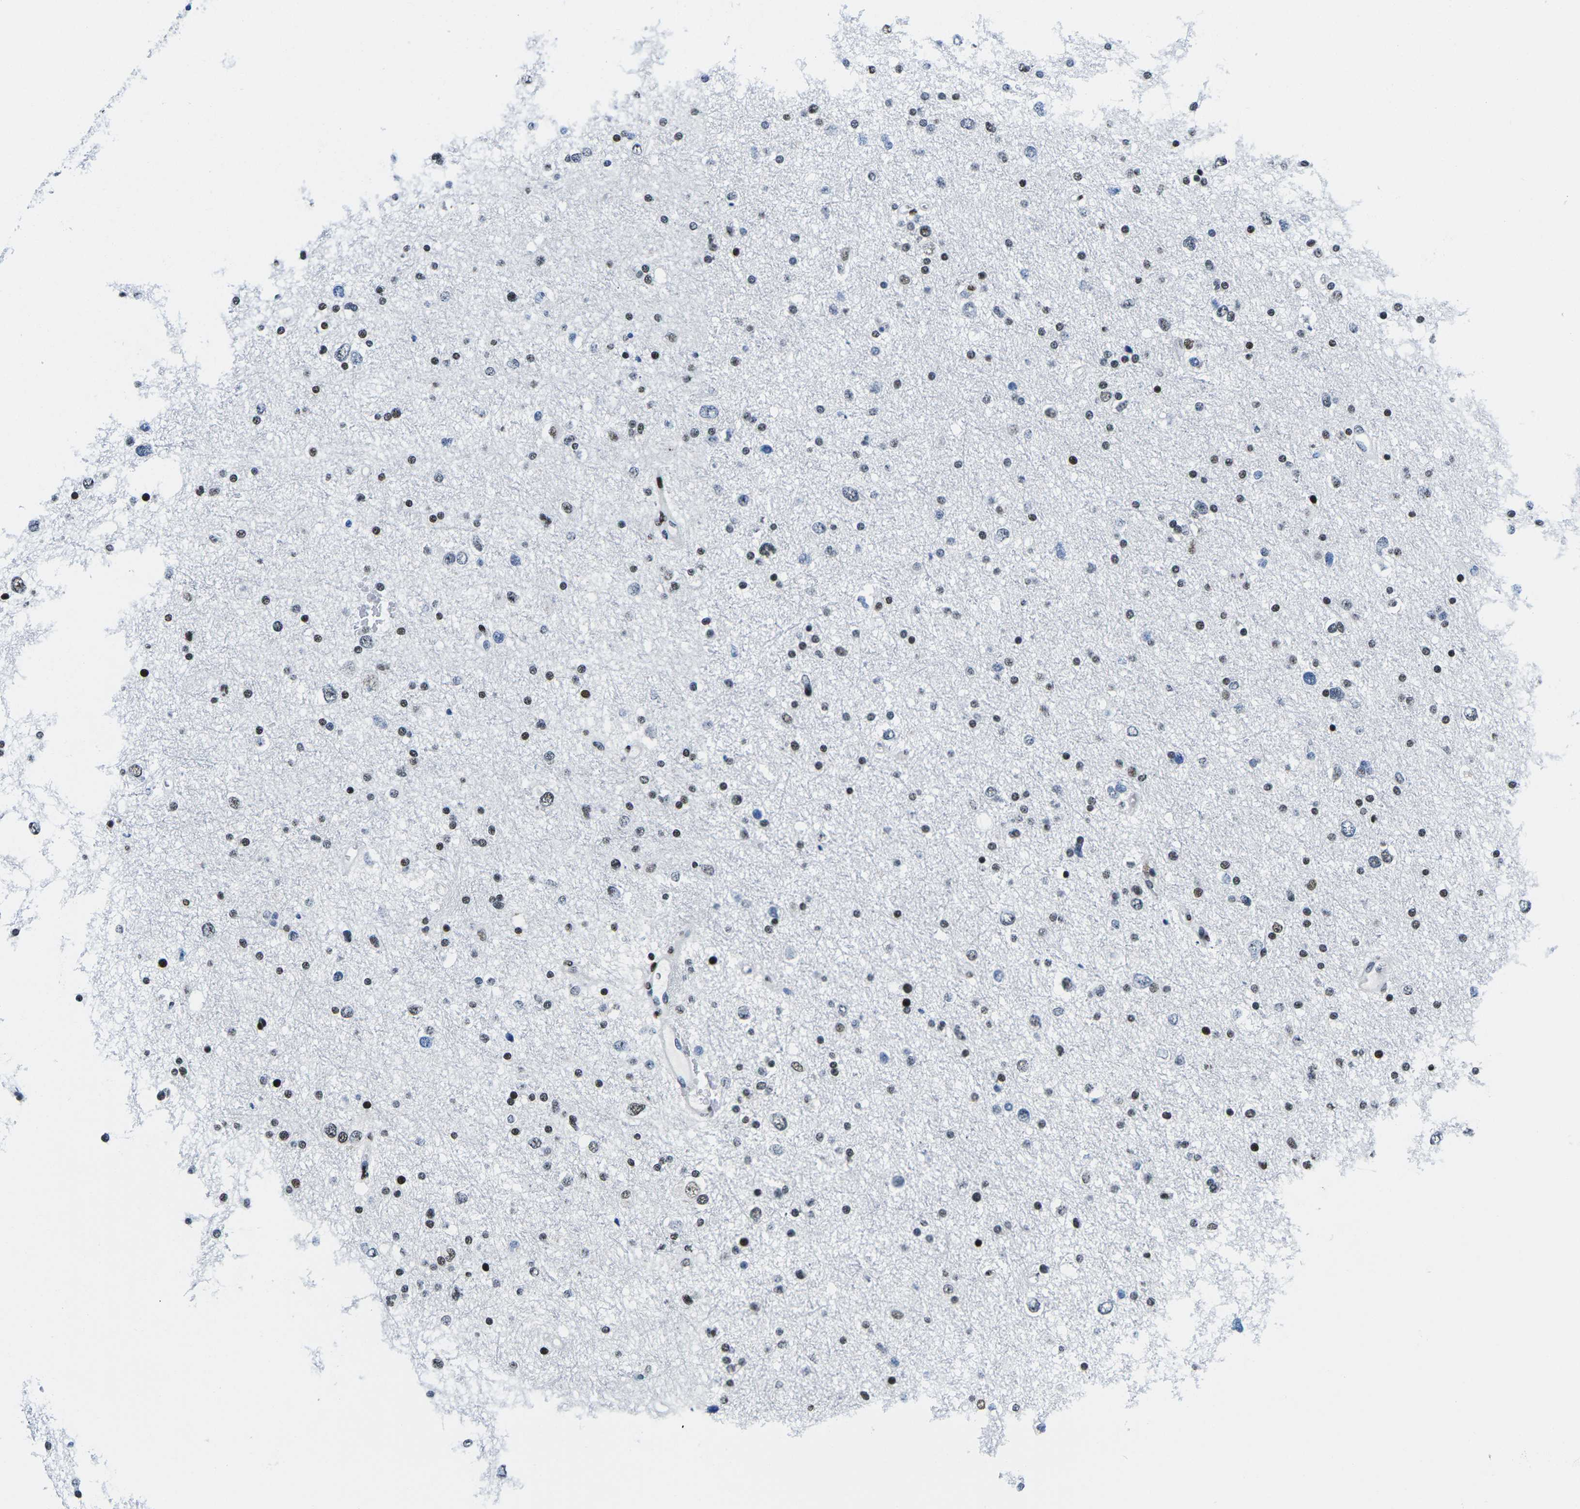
{"staining": {"intensity": "moderate", "quantity": "25%-75%", "location": "nuclear"}, "tissue": "glioma", "cell_type": "Tumor cells", "image_type": "cancer", "snomed": [{"axis": "morphology", "description": "Glioma, malignant, Low grade"}, {"axis": "topography", "description": "Brain"}], "caption": "This is a histology image of immunohistochemistry (IHC) staining of malignant glioma (low-grade), which shows moderate positivity in the nuclear of tumor cells.", "gene": "ATF1", "patient": {"sex": "female", "age": 37}}